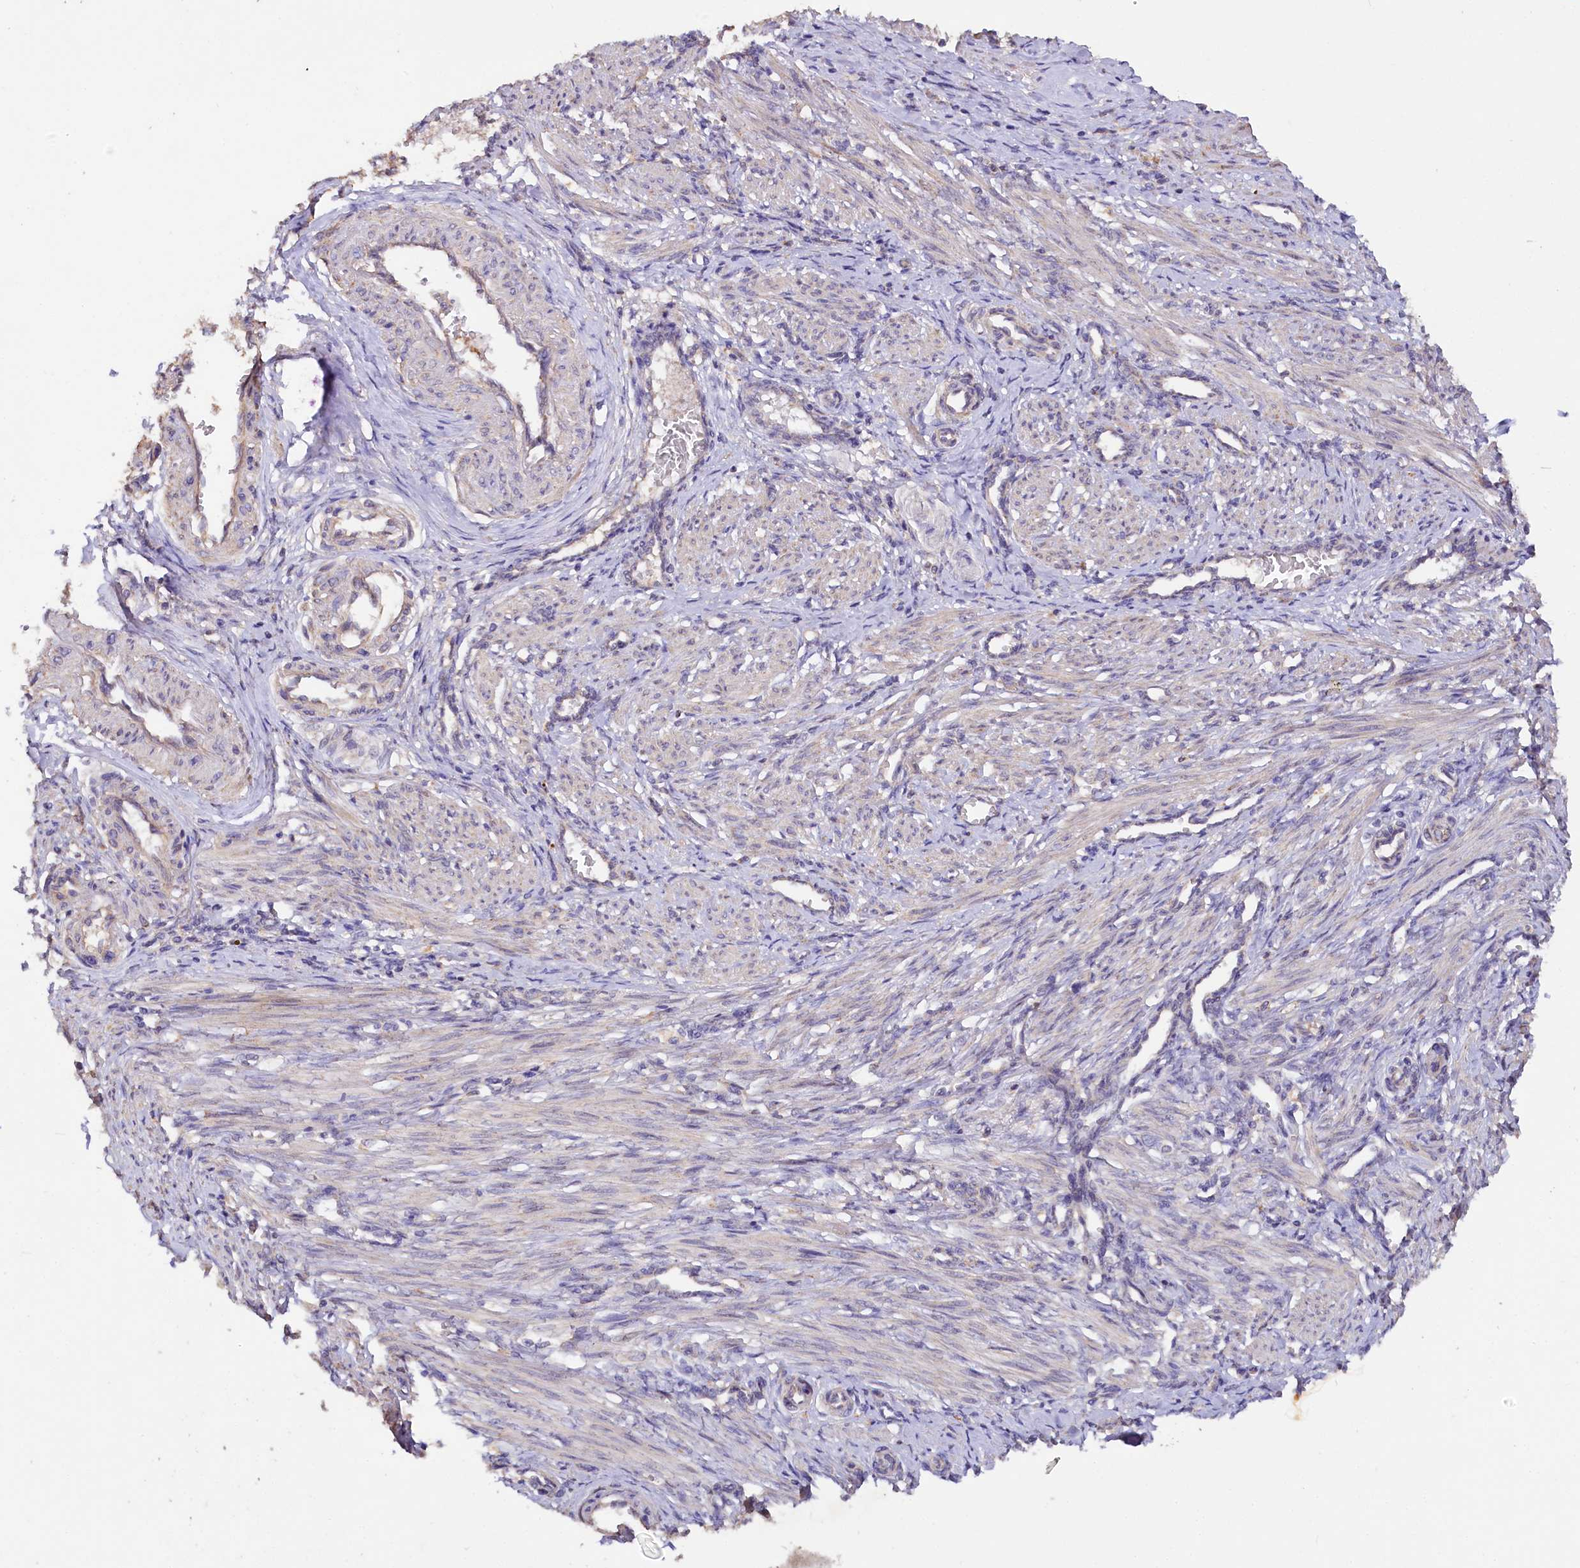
{"staining": {"intensity": "negative", "quantity": "none", "location": "none"}, "tissue": "smooth muscle", "cell_type": "Smooth muscle cells", "image_type": "normal", "snomed": [{"axis": "morphology", "description": "Normal tissue, NOS"}, {"axis": "topography", "description": "Endometrium"}], "caption": "A high-resolution image shows immunohistochemistry staining of unremarkable smooth muscle, which shows no significant positivity in smooth muscle cells.", "gene": "ETFBKMT", "patient": {"sex": "female", "age": 33}}